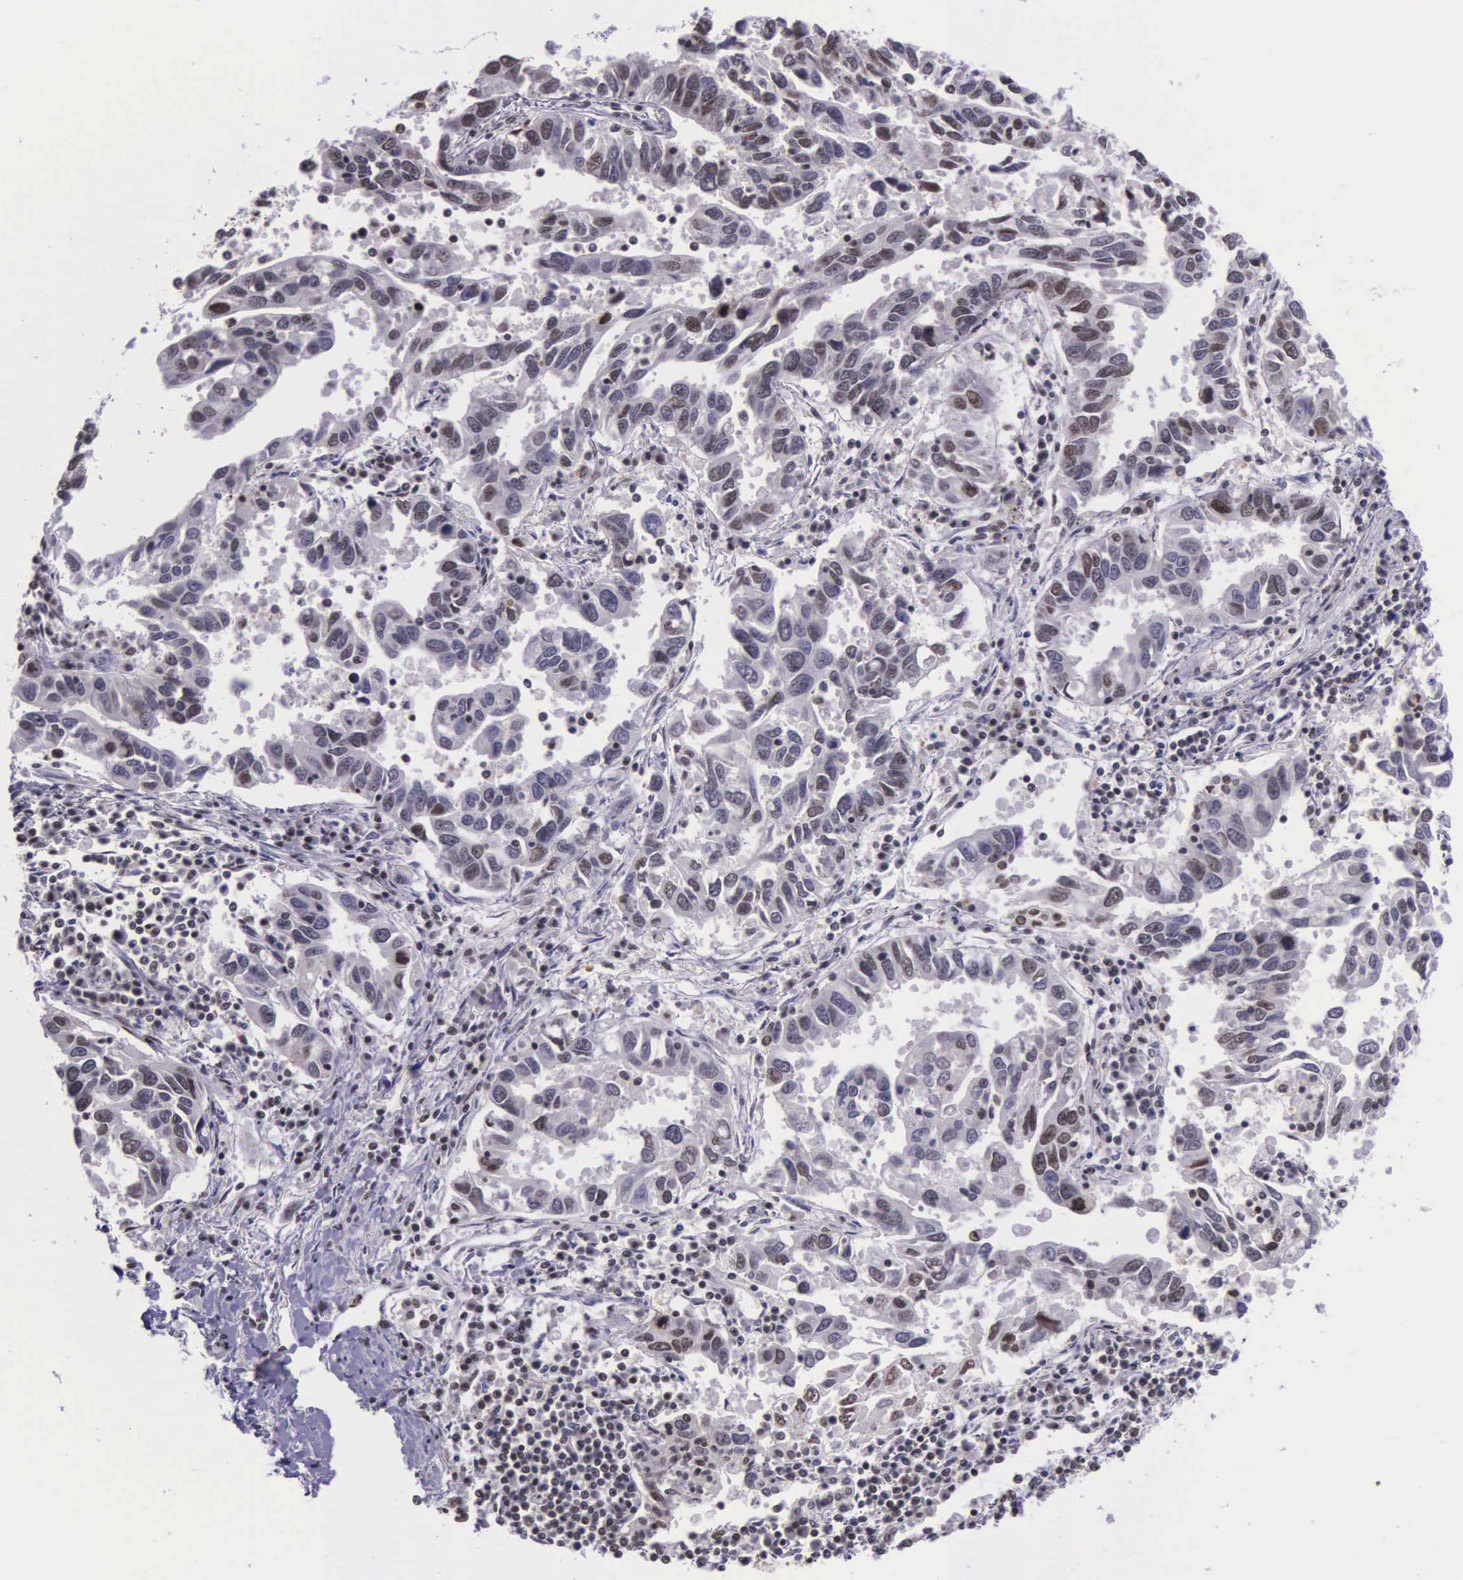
{"staining": {"intensity": "weak", "quantity": ">75%", "location": "nuclear"}, "tissue": "lung cancer", "cell_type": "Tumor cells", "image_type": "cancer", "snomed": [{"axis": "morphology", "description": "Adenocarcinoma, NOS"}, {"axis": "topography", "description": "Lung"}], "caption": "A brown stain labels weak nuclear staining of a protein in lung cancer tumor cells.", "gene": "FAM47A", "patient": {"sex": "male", "age": 48}}